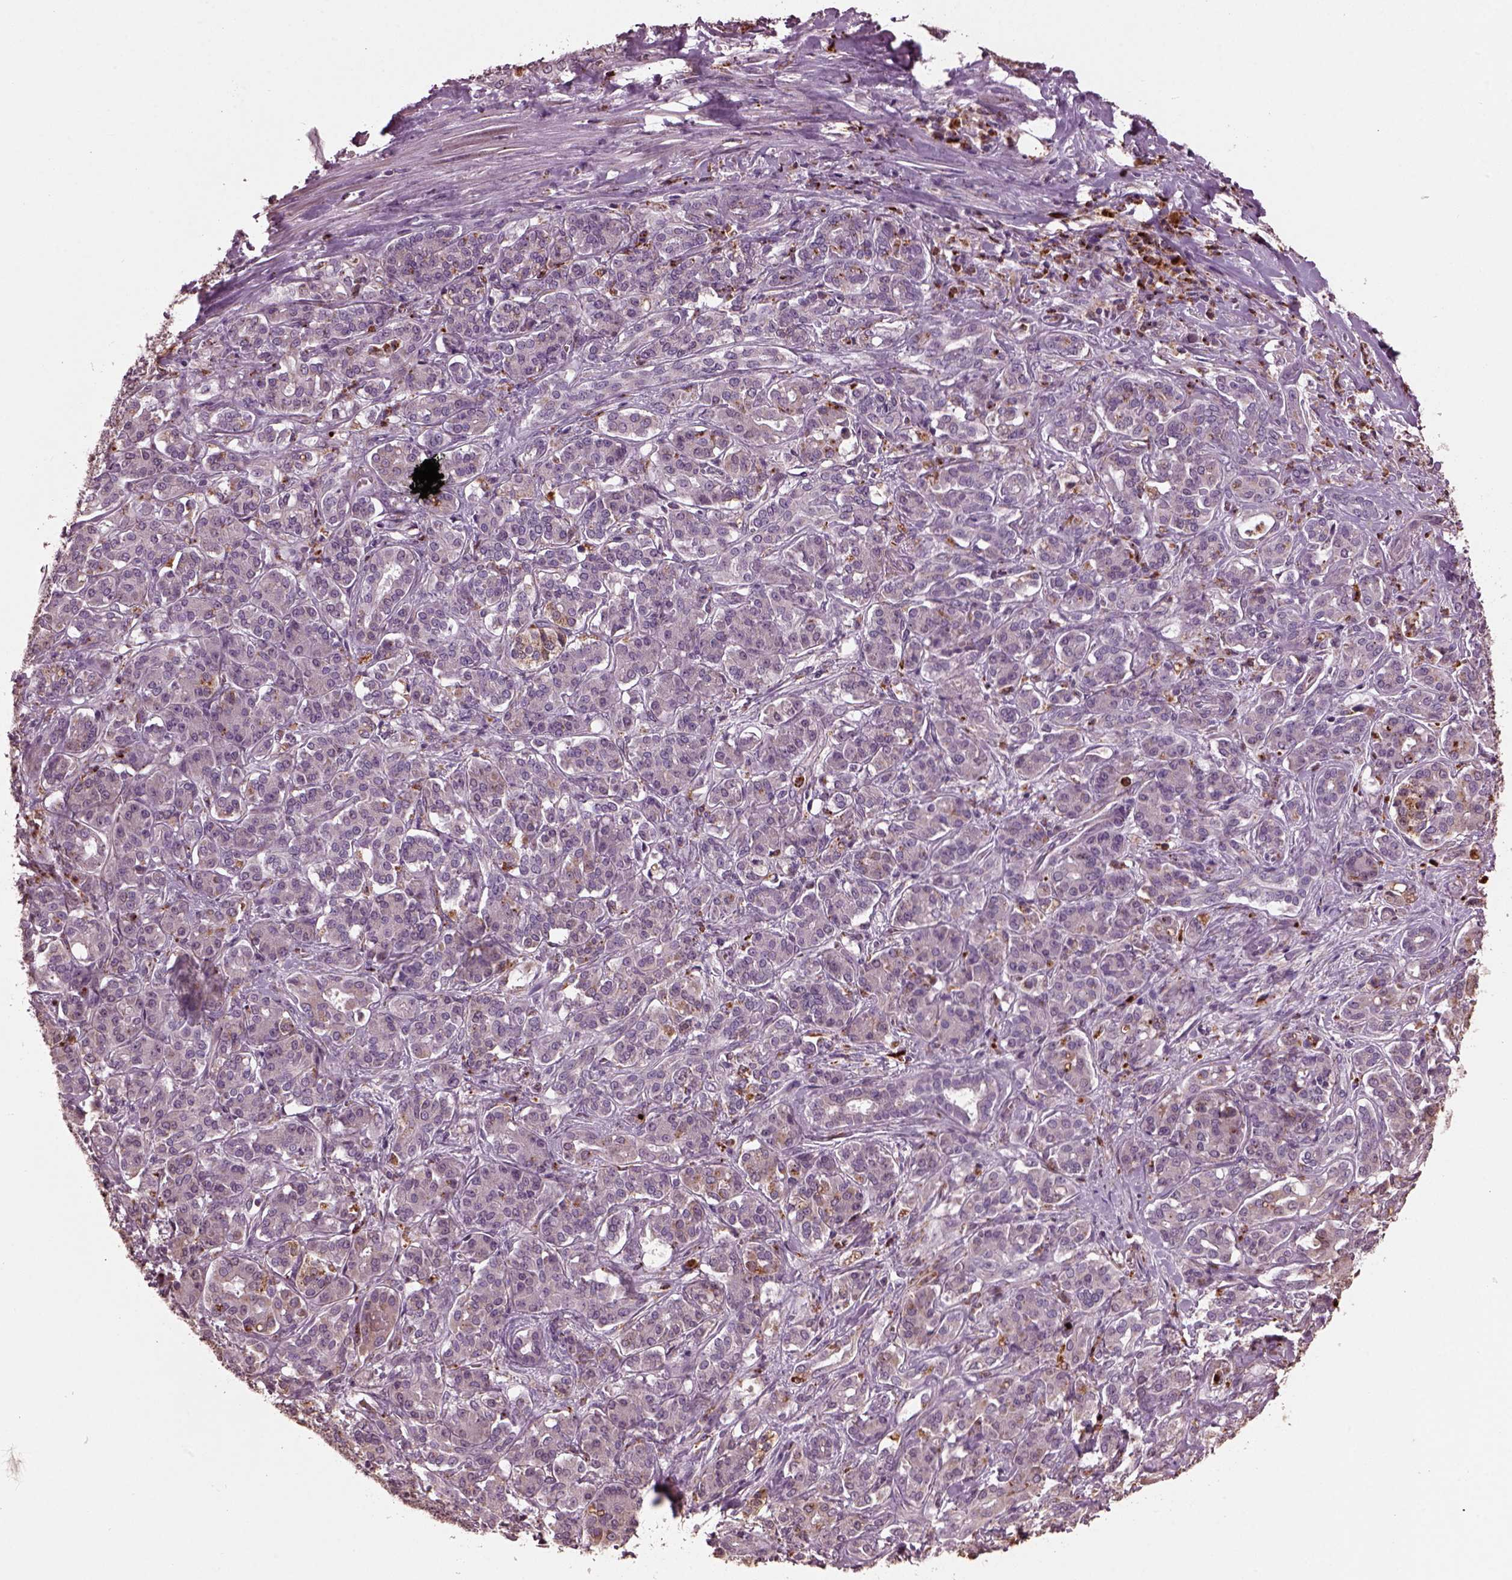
{"staining": {"intensity": "negative", "quantity": "none", "location": "none"}, "tissue": "pancreatic cancer", "cell_type": "Tumor cells", "image_type": "cancer", "snomed": [{"axis": "morphology", "description": "Normal tissue, NOS"}, {"axis": "morphology", "description": "Inflammation, NOS"}, {"axis": "morphology", "description": "Adenocarcinoma, NOS"}, {"axis": "topography", "description": "Pancreas"}], "caption": "The micrograph exhibits no significant staining in tumor cells of pancreatic cancer (adenocarcinoma).", "gene": "RUFY3", "patient": {"sex": "male", "age": 57}}